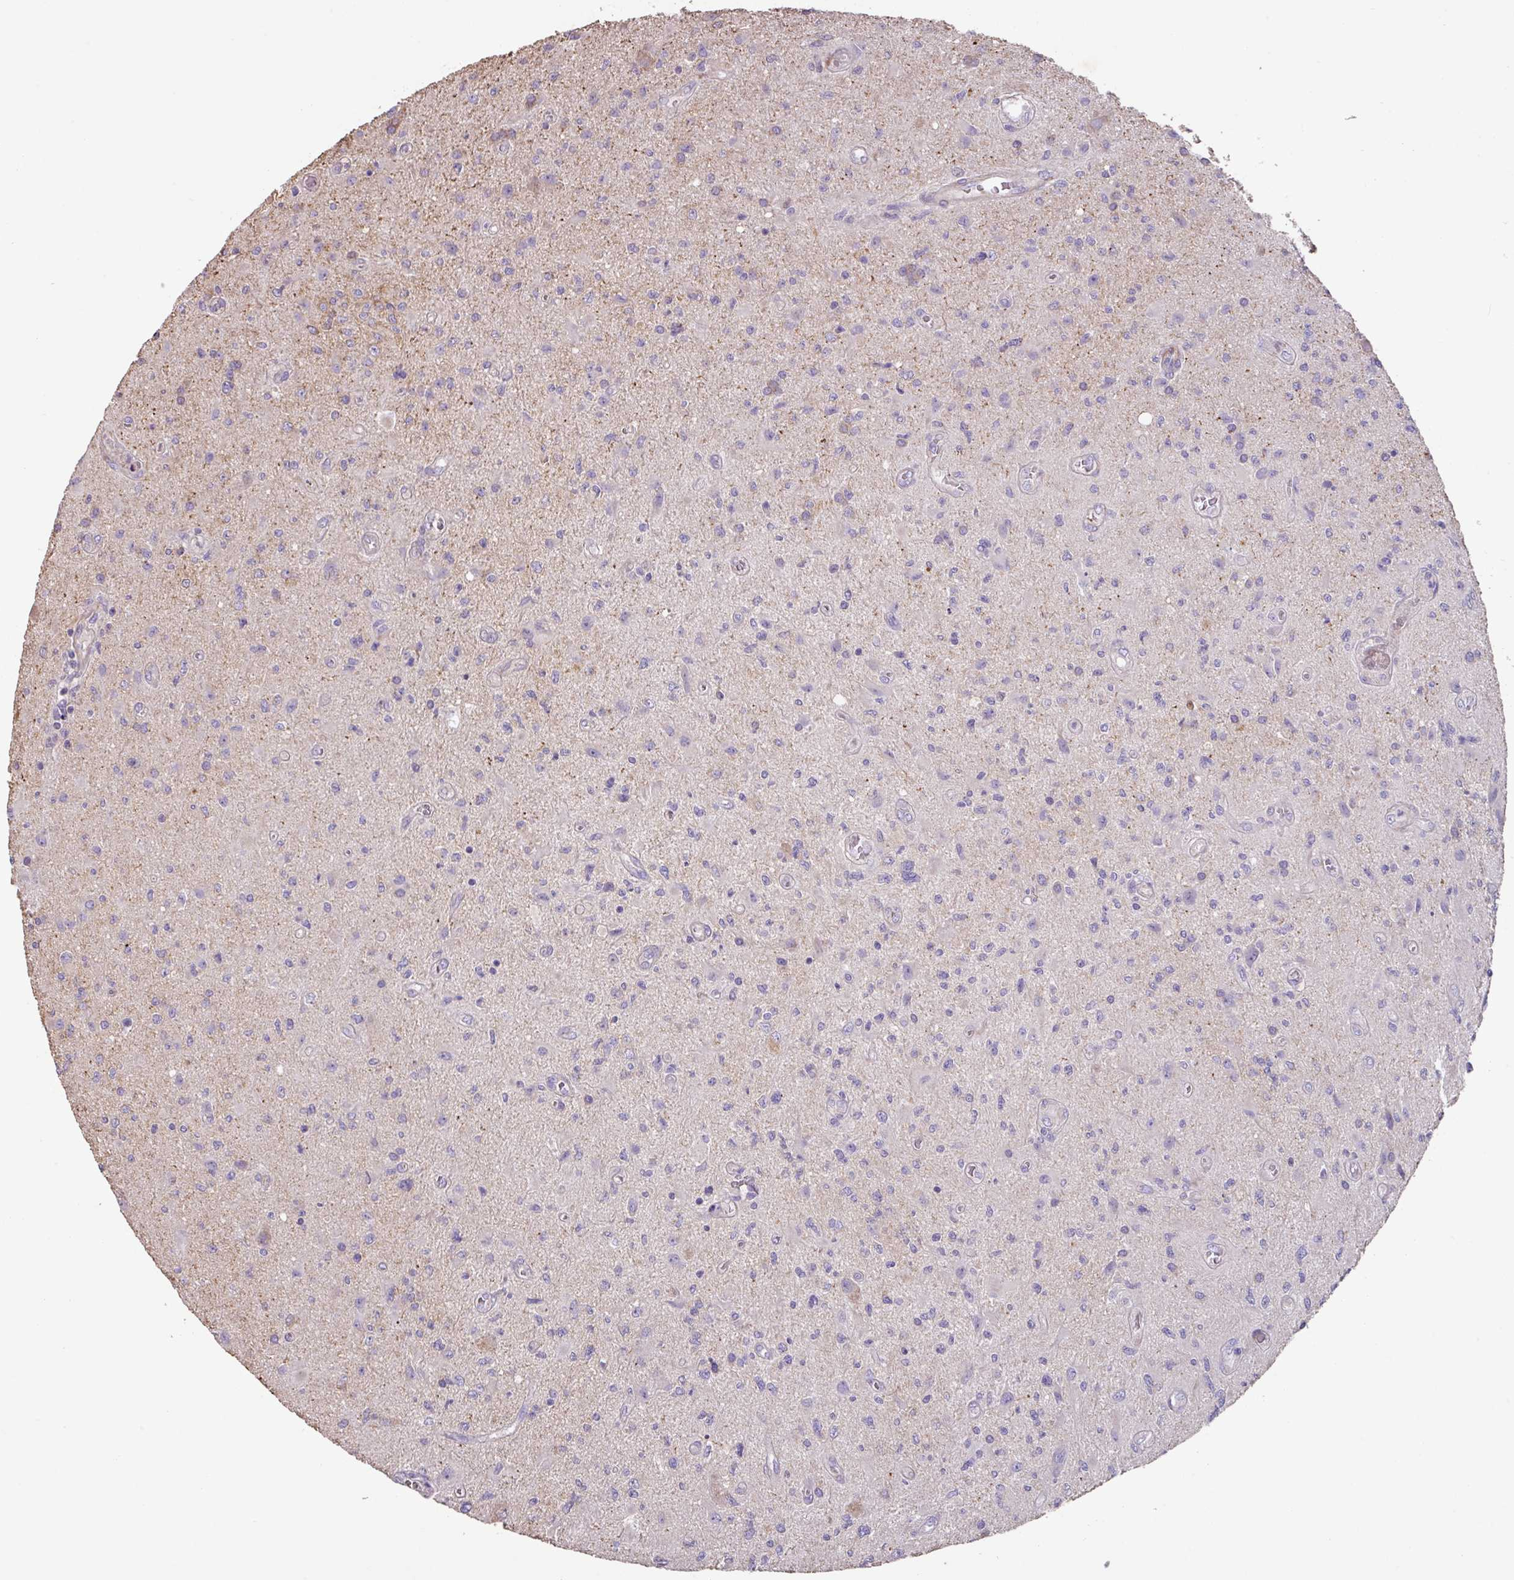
{"staining": {"intensity": "moderate", "quantity": "<25%", "location": "cytoplasmic/membranous"}, "tissue": "glioma", "cell_type": "Tumor cells", "image_type": "cancer", "snomed": [{"axis": "morphology", "description": "Glioma, malignant, High grade"}, {"axis": "topography", "description": "Brain"}], "caption": "Tumor cells show low levels of moderate cytoplasmic/membranous positivity in approximately <25% of cells in human glioma.", "gene": "MRRF", "patient": {"sex": "male", "age": 67}}